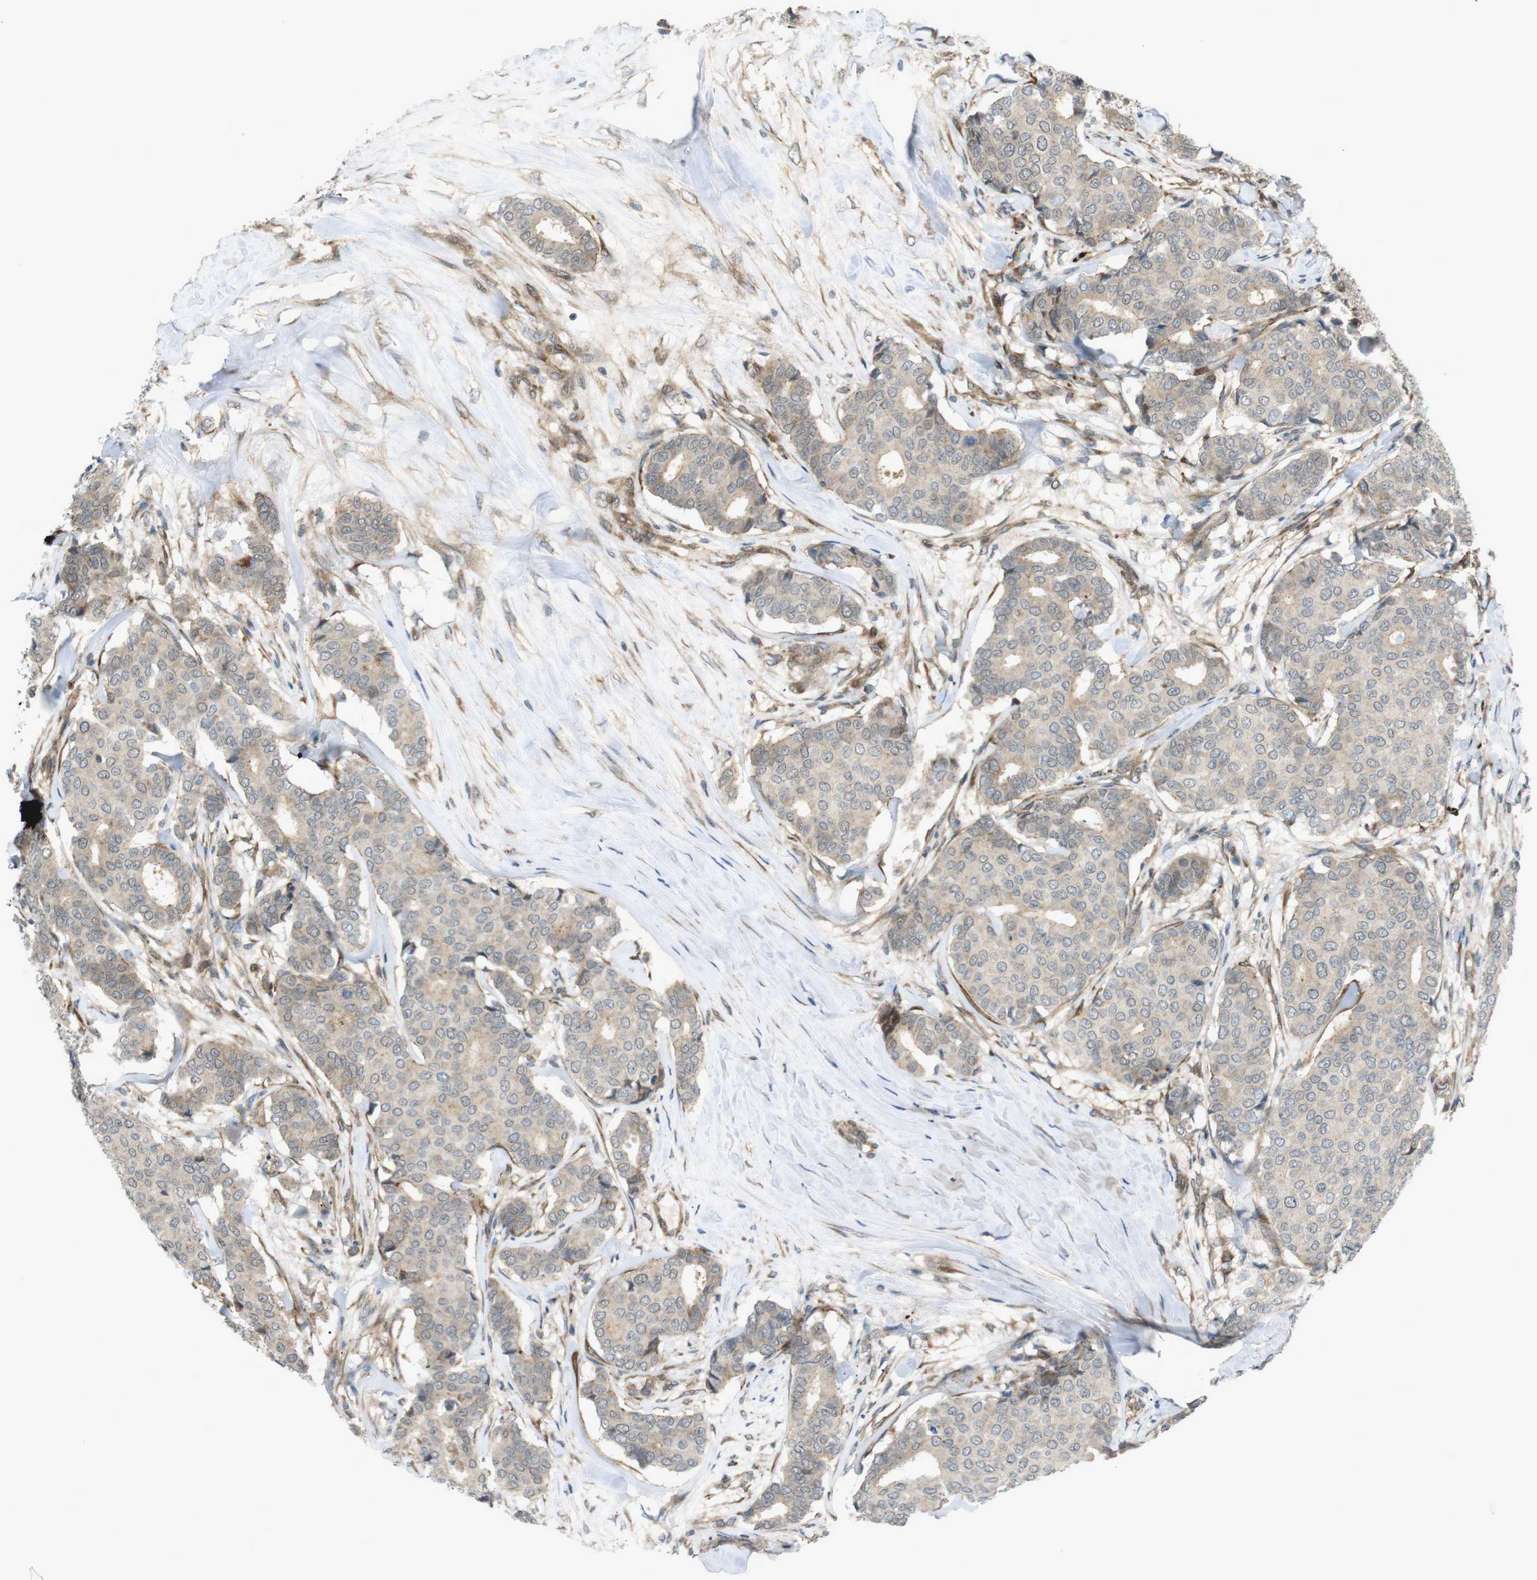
{"staining": {"intensity": "weak", "quantity": "25%-75%", "location": "cytoplasmic/membranous"}, "tissue": "breast cancer", "cell_type": "Tumor cells", "image_type": "cancer", "snomed": [{"axis": "morphology", "description": "Duct carcinoma"}, {"axis": "topography", "description": "Breast"}], "caption": "Breast intraductal carcinoma was stained to show a protein in brown. There is low levels of weak cytoplasmic/membranous positivity in approximately 25%-75% of tumor cells.", "gene": "KANK2", "patient": {"sex": "female", "age": 75}}